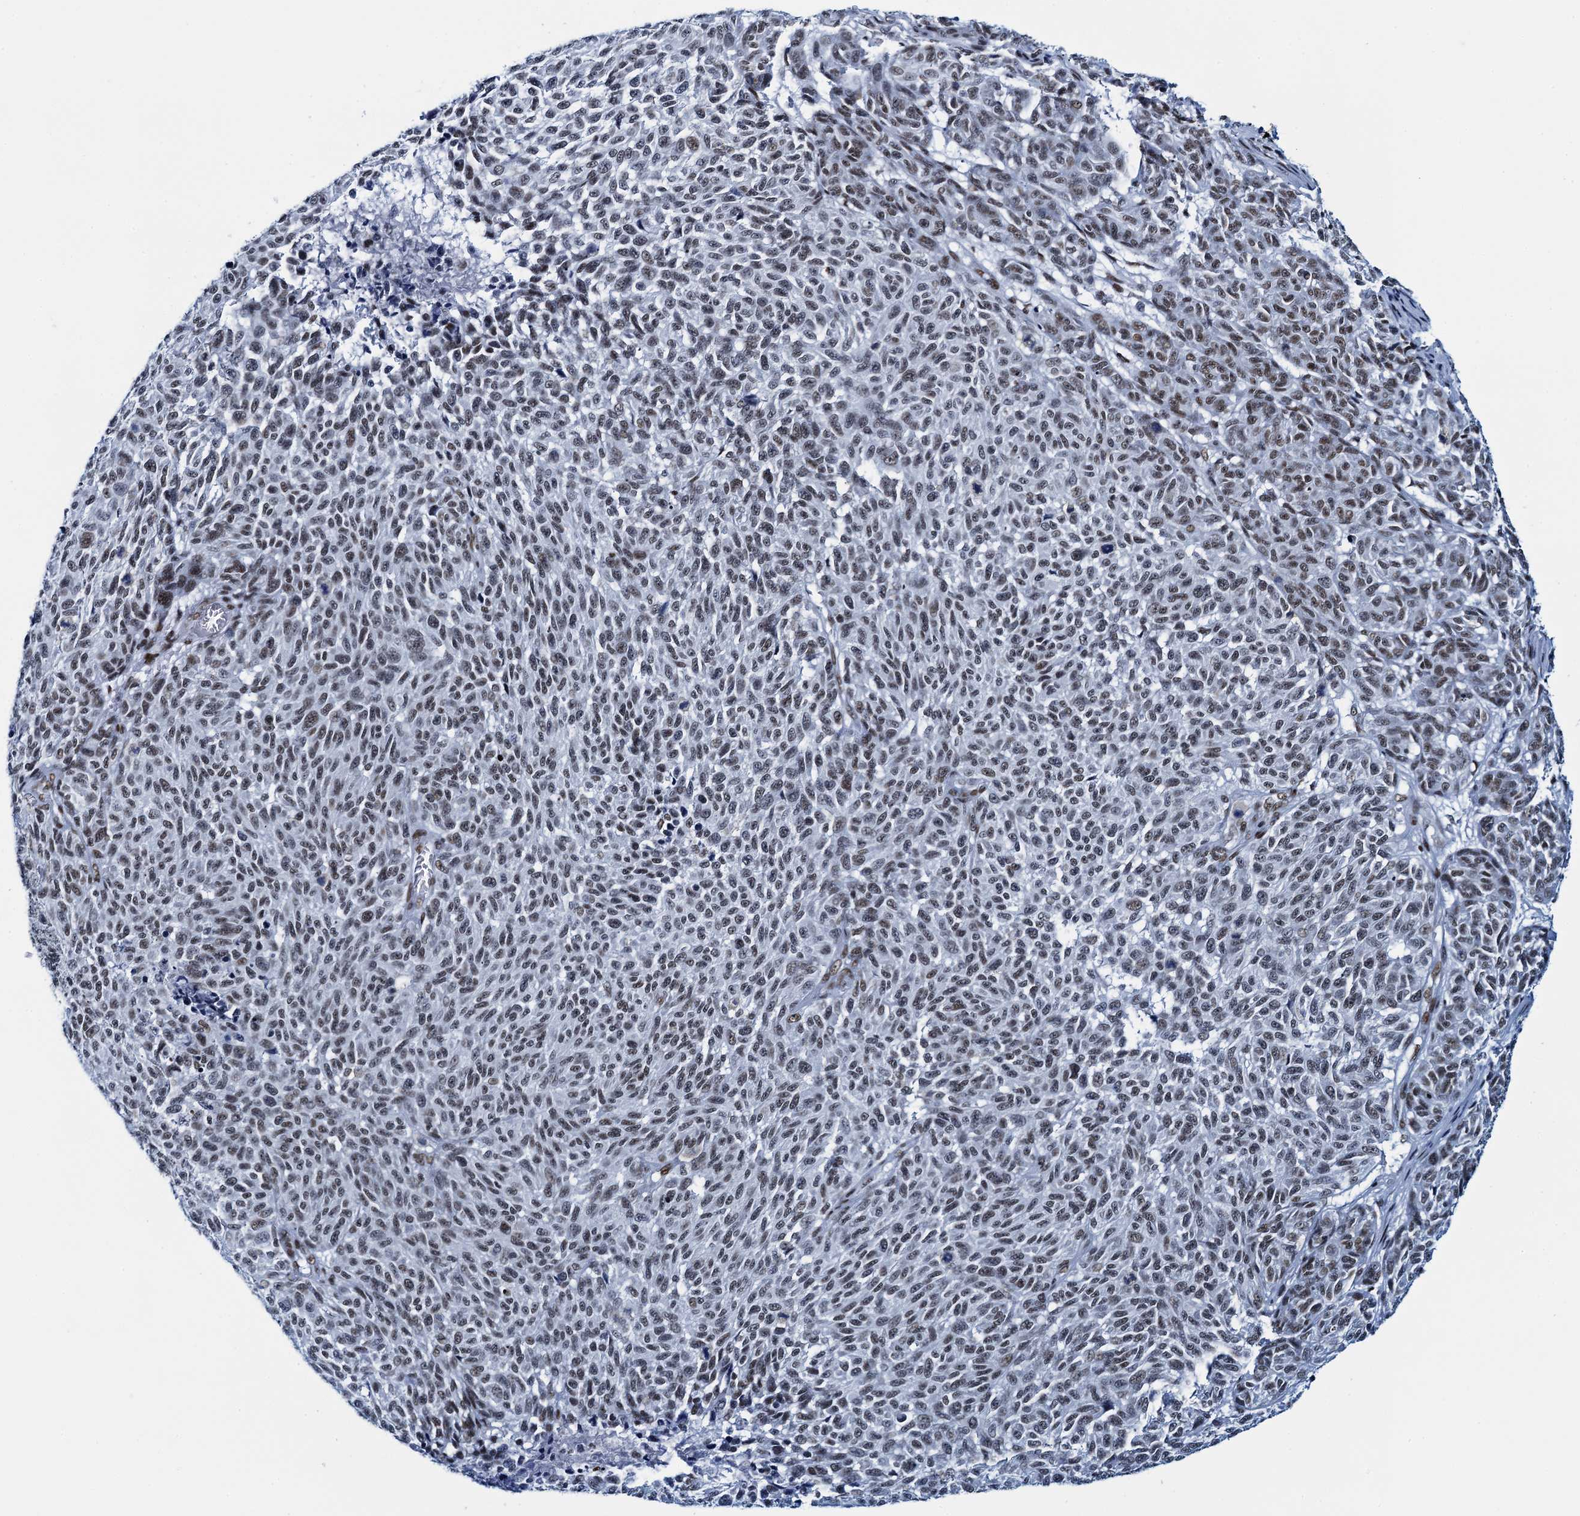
{"staining": {"intensity": "weak", "quantity": ">75%", "location": "nuclear"}, "tissue": "melanoma", "cell_type": "Tumor cells", "image_type": "cancer", "snomed": [{"axis": "morphology", "description": "Malignant melanoma, NOS"}, {"axis": "topography", "description": "Skin"}], "caption": "Melanoma was stained to show a protein in brown. There is low levels of weak nuclear staining in approximately >75% of tumor cells.", "gene": "HNRNPUL2", "patient": {"sex": "male", "age": 49}}